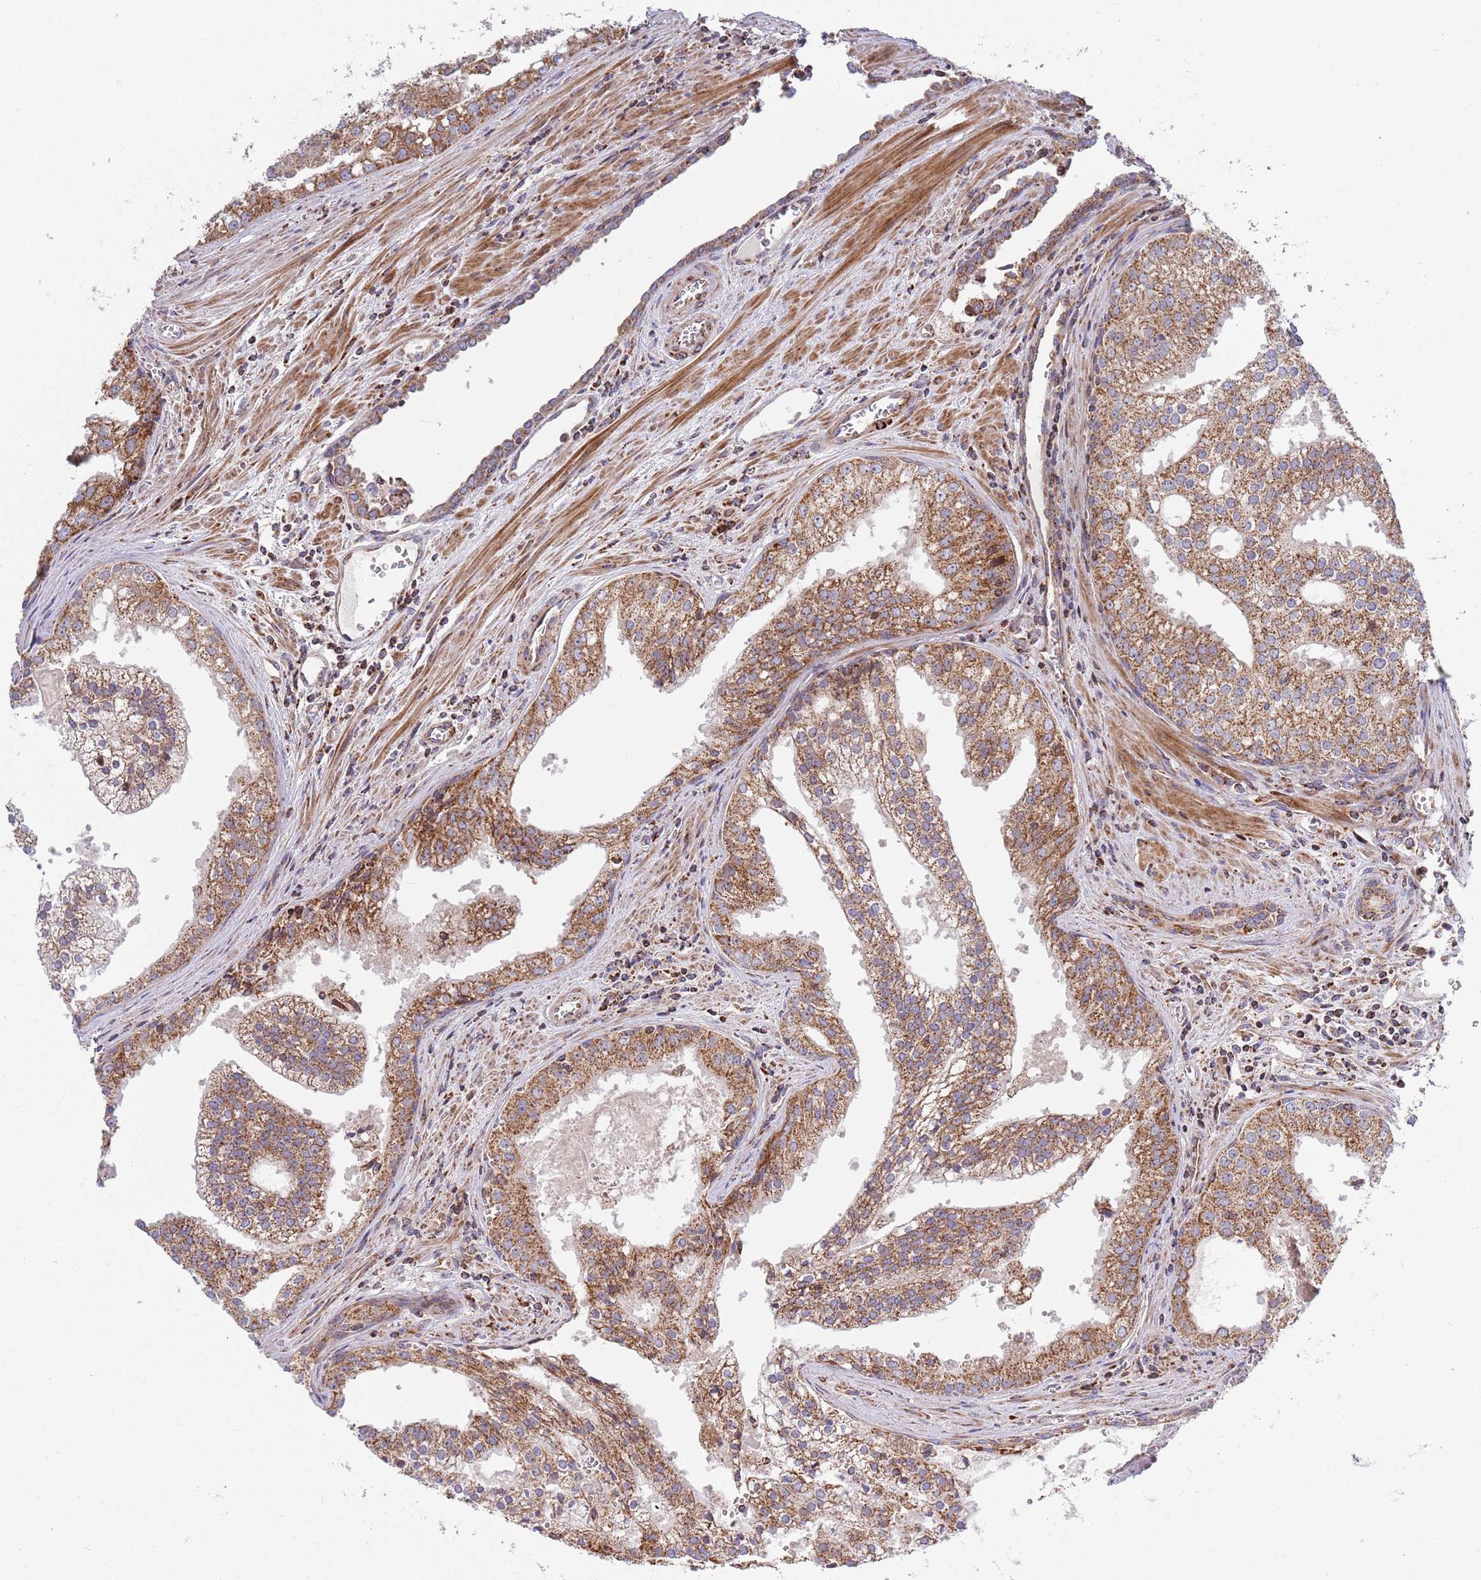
{"staining": {"intensity": "moderate", "quantity": ">75%", "location": "cytoplasmic/membranous"}, "tissue": "prostate cancer", "cell_type": "Tumor cells", "image_type": "cancer", "snomed": [{"axis": "morphology", "description": "Adenocarcinoma, High grade"}, {"axis": "topography", "description": "Prostate"}], "caption": "Tumor cells demonstrate medium levels of moderate cytoplasmic/membranous staining in about >75% of cells in prostate adenocarcinoma (high-grade).", "gene": "ATP5PD", "patient": {"sex": "male", "age": 68}}